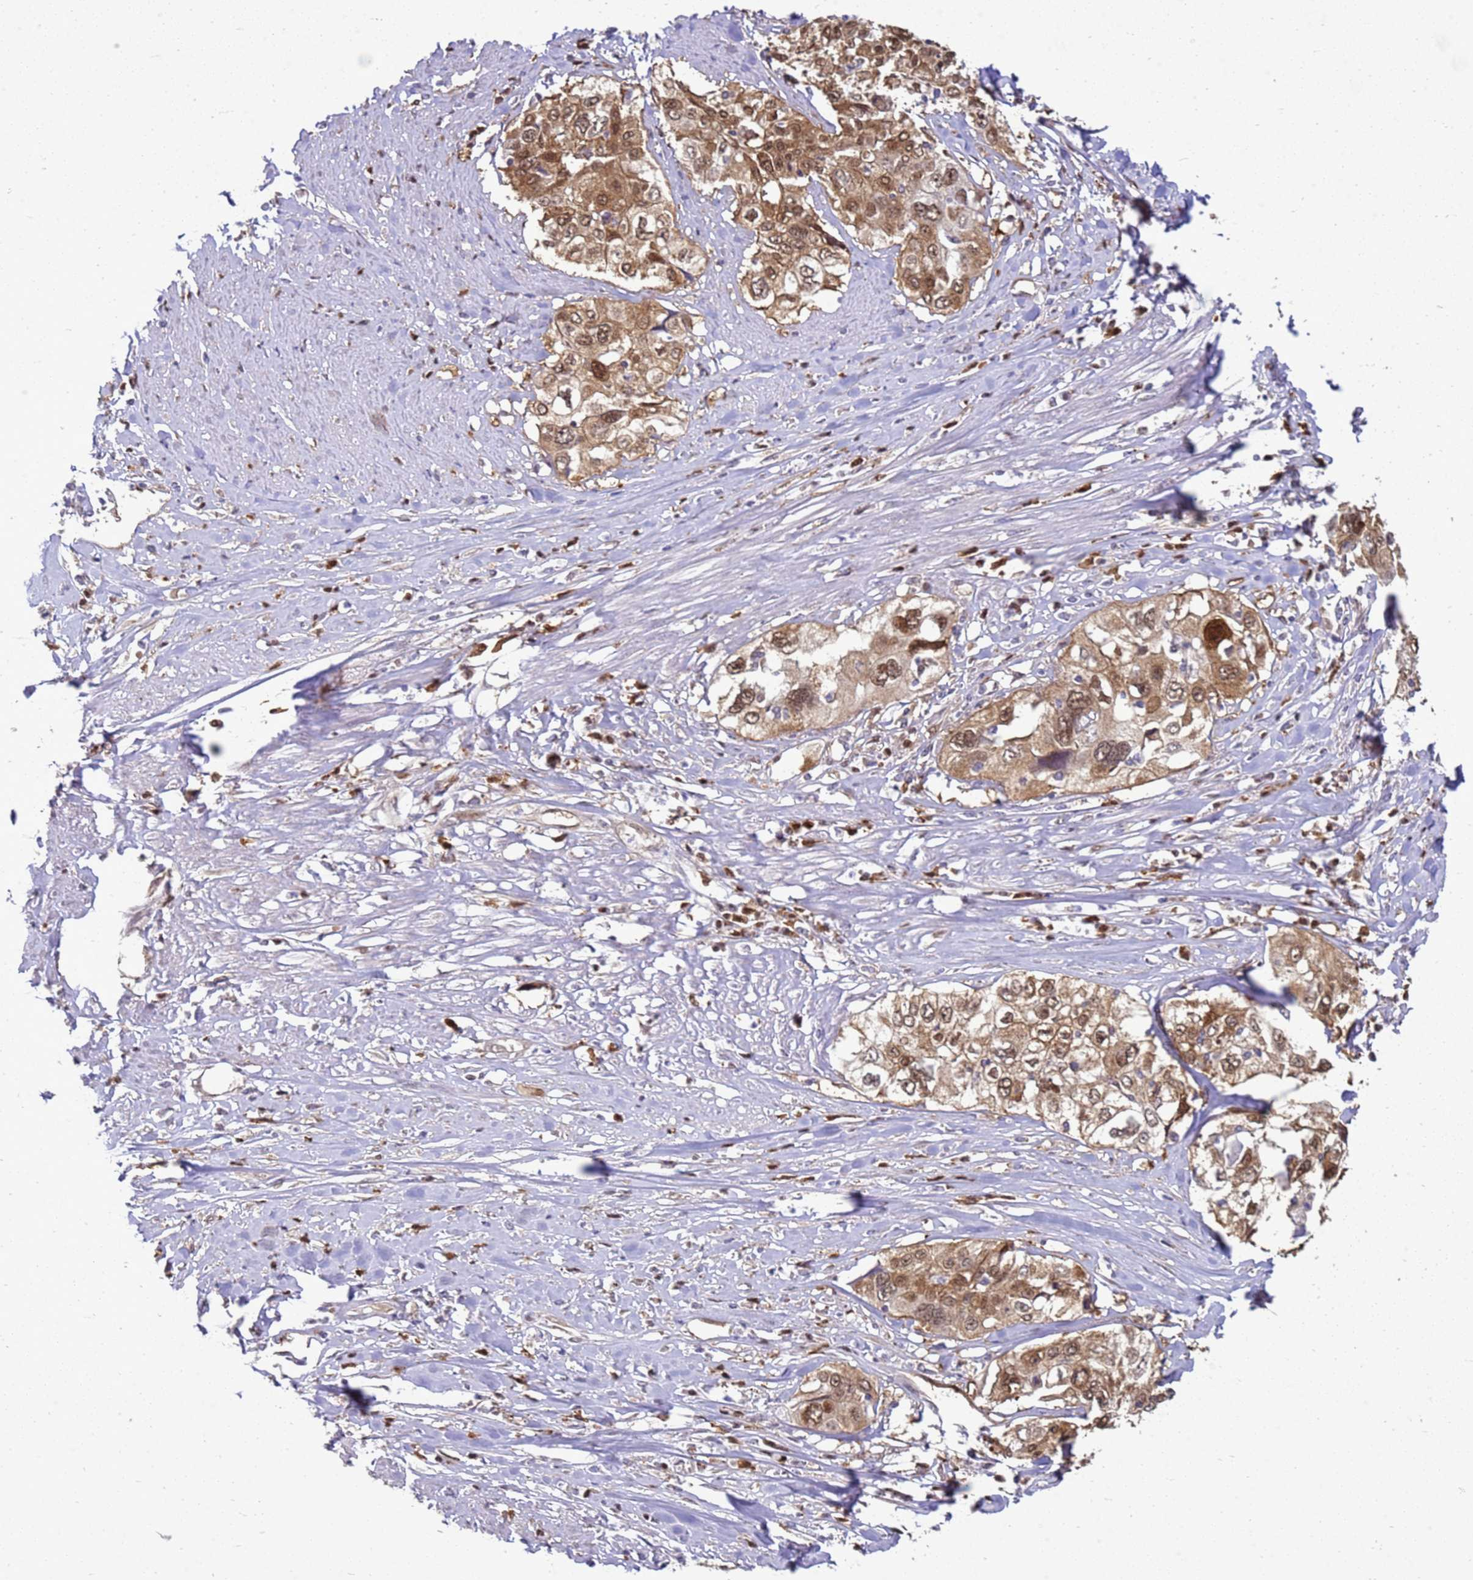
{"staining": {"intensity": "moderate", "quantity": ">75%", "location": "cytoplasmic/membranous,nuclear"}, "tissue": "cervical cancer", "cell_type": "Tumor cells", "image_type": "cancer", "snomed": [{"axis": "morphology", "description": "Squamous cell carcinoma, NOS"}, {"axis": "topography", "description": "Cervix"}], "caption": "Protein expression analysis of cervical cancer (squamous cell carcinoma) demonstrates moderate cytoplasmic/membranous and nuclear staining in approximately >75% of tumor cells.", "gene": "YWHAE", "patient": {"sex": "female", "age": 31}}